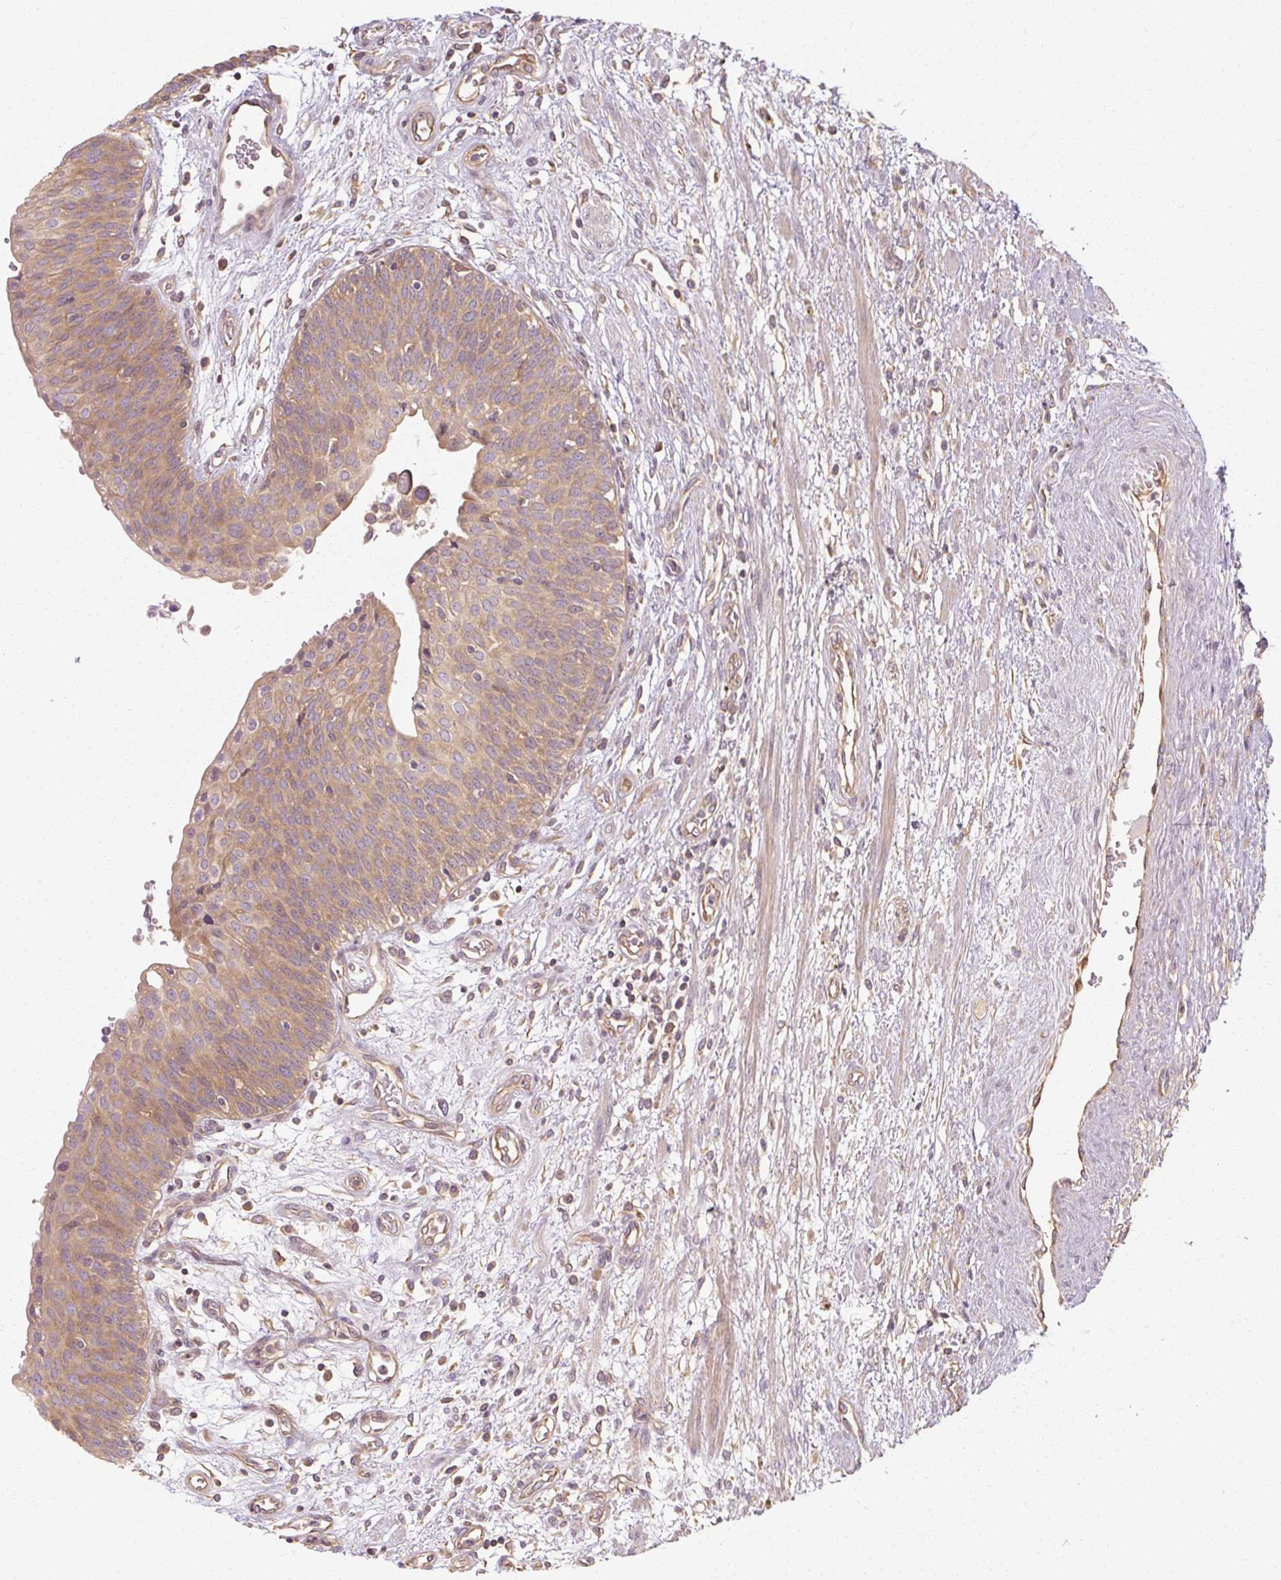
{"staining": {"intensity": "moderate", "quantity": ">75%", "location": "cytoplasmic/membranous"}, "tissue": "urinary bladder", "cell_type": "Urothelial cells", "image_type": "normal", "snomed": [{"axis": "morphology", "description": "Normal tissue, NOS"}, {"axis": "topography", "description": "Urinary bladder"}], "caption": "Moderate cytoplasmic/membranous protein staining is present in approximately >75% of urothelial cells in urinary bladder.", "gene": "RB1CC1", "patient": {"sex": "male", "age": 55}}